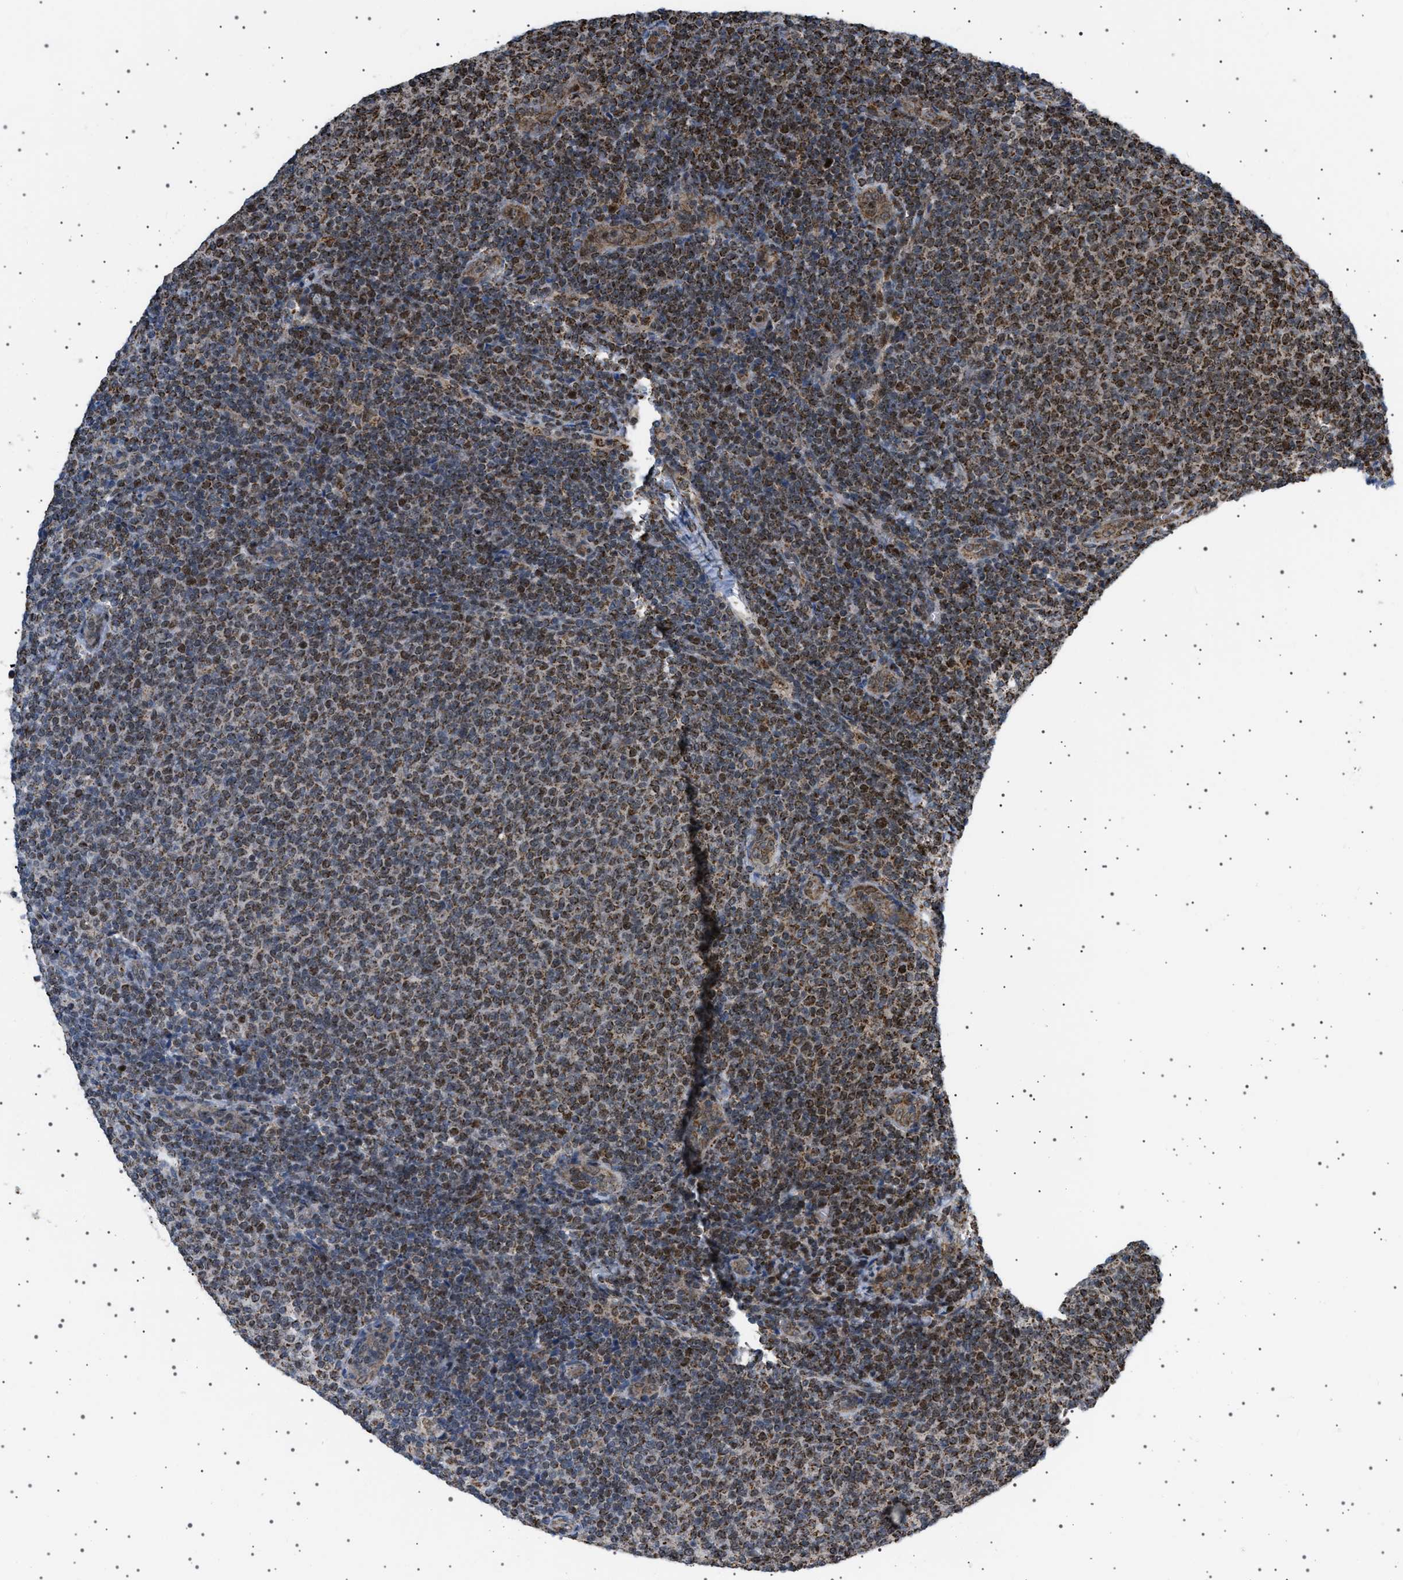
{"staining": {"intensity": "moderate", "quantity": "25%-75%", "location": "cytoplasmic/membranous,nuclear"}, "tissue": "lymphoma", "cell_type": "Tumor cells", "image_type": "cancer", "snomed": [{"axis": "morphology", "description": "Malignant lymphoma, non-Hodgkin's type, Low grade"}, {"axis": "topography", "description": "Lymph node"}], "caption": "Protein staining by IHC displays moderate cytoplasmic/membranous and nuclear expression in about 25%-75% of tumor cells in lymphoma.", "gene": "MELK", "patient": {"sex": "male", "age": 66}}